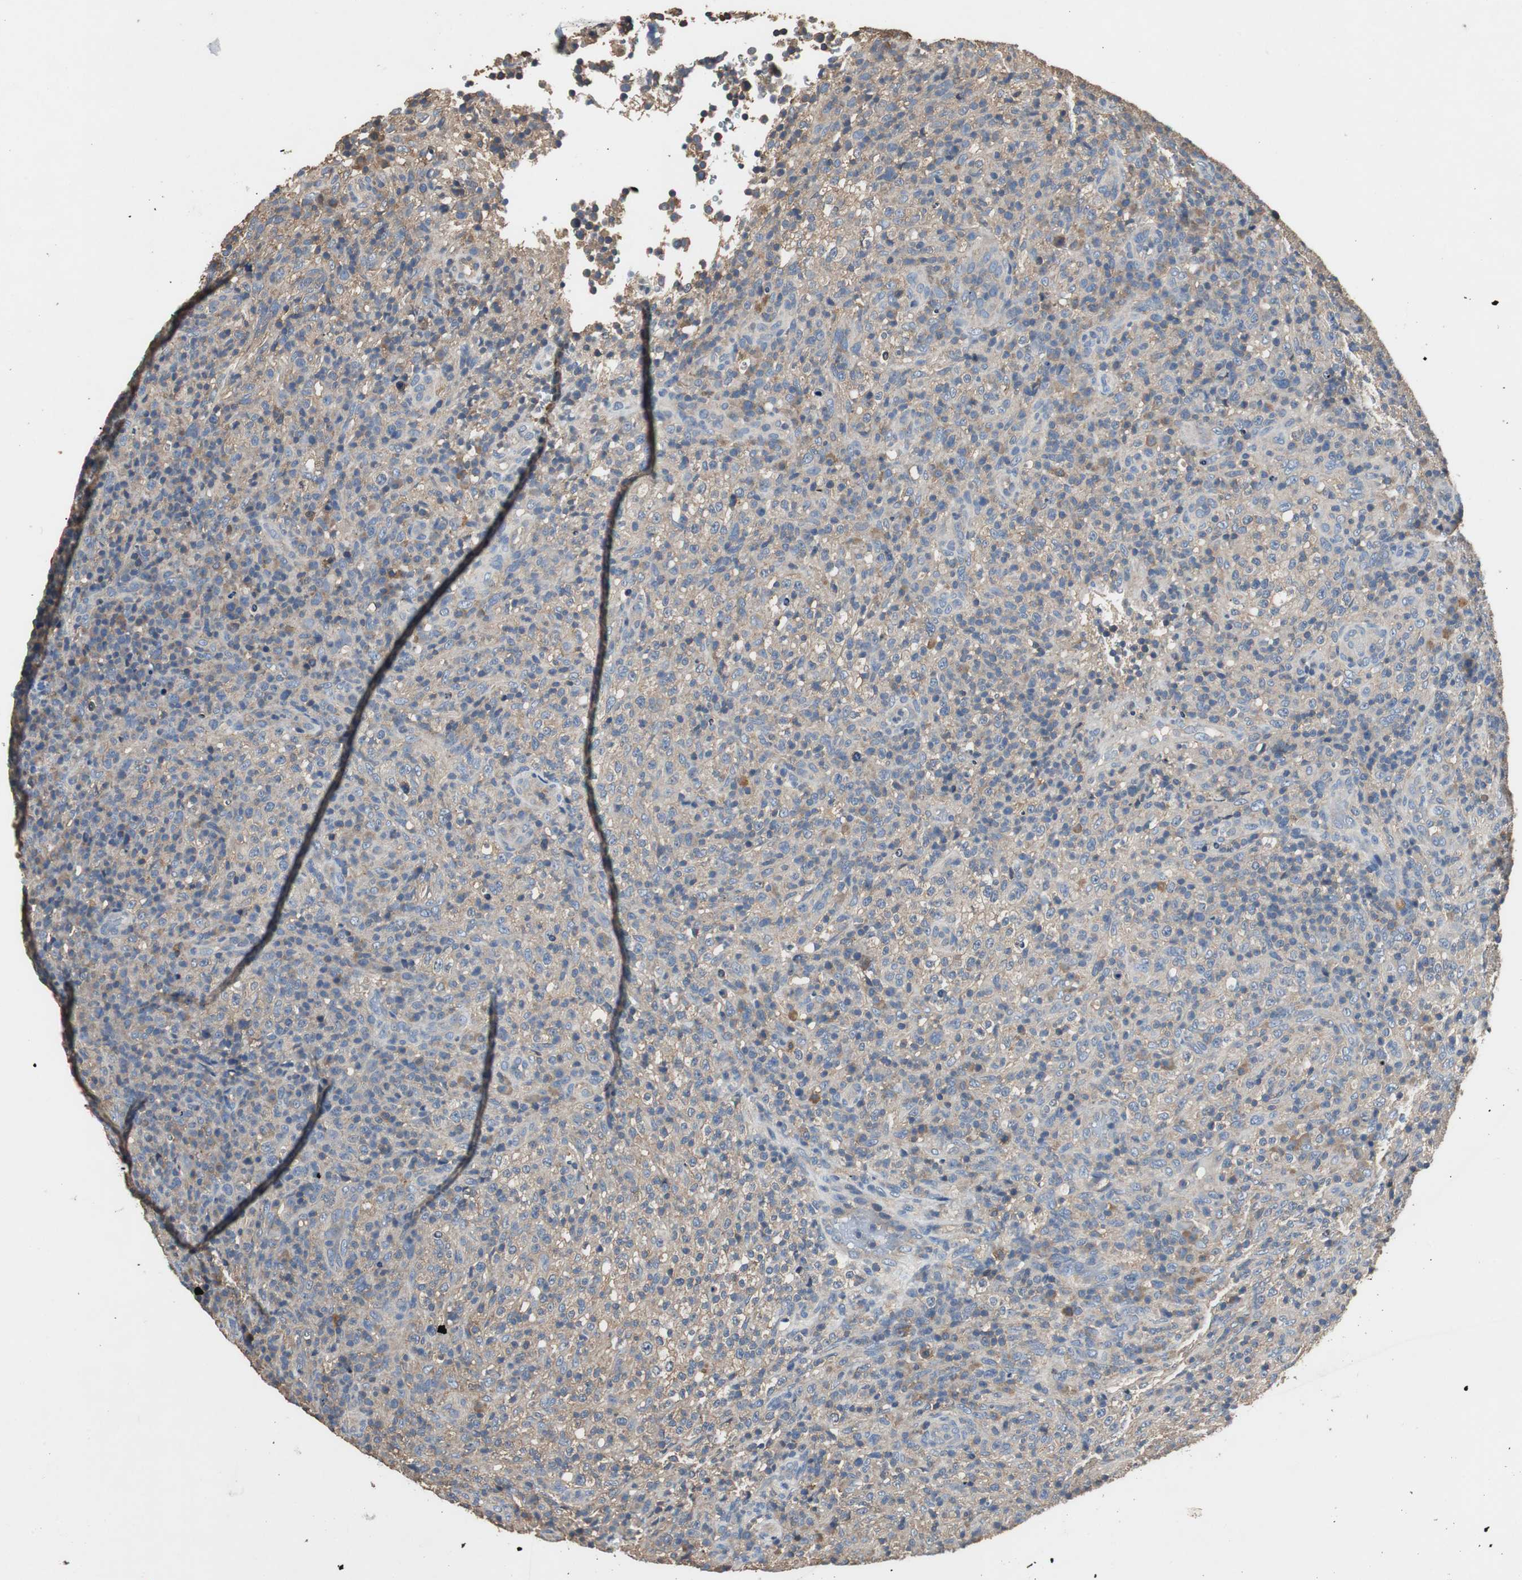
{"staining": {"intensity": "weak", "quantity": "<25%", "location": "cytoplasmic/membranous"}, "tissue": "lymphoma", "cell_type": "Tumor cells", "image_type": "cancer", "snomed": [{"axis": "morphology", "description": "Malignant lymphoma, non-Hodgkin's type, High grade"}, {"axis": "topography", "description": "Lymph node"}], "caption": "The image exhibits no significant staining in tumor cells of lymphoma. (Stains: DAB (3,3'-diaminobenzidine) immunohistochemistry with hematoxylin counter stain, Microscopy: brightfield microscopy at high magnification).", "gene": "TNFRSF14", "patient": {"sex": "female", "age": 76}}